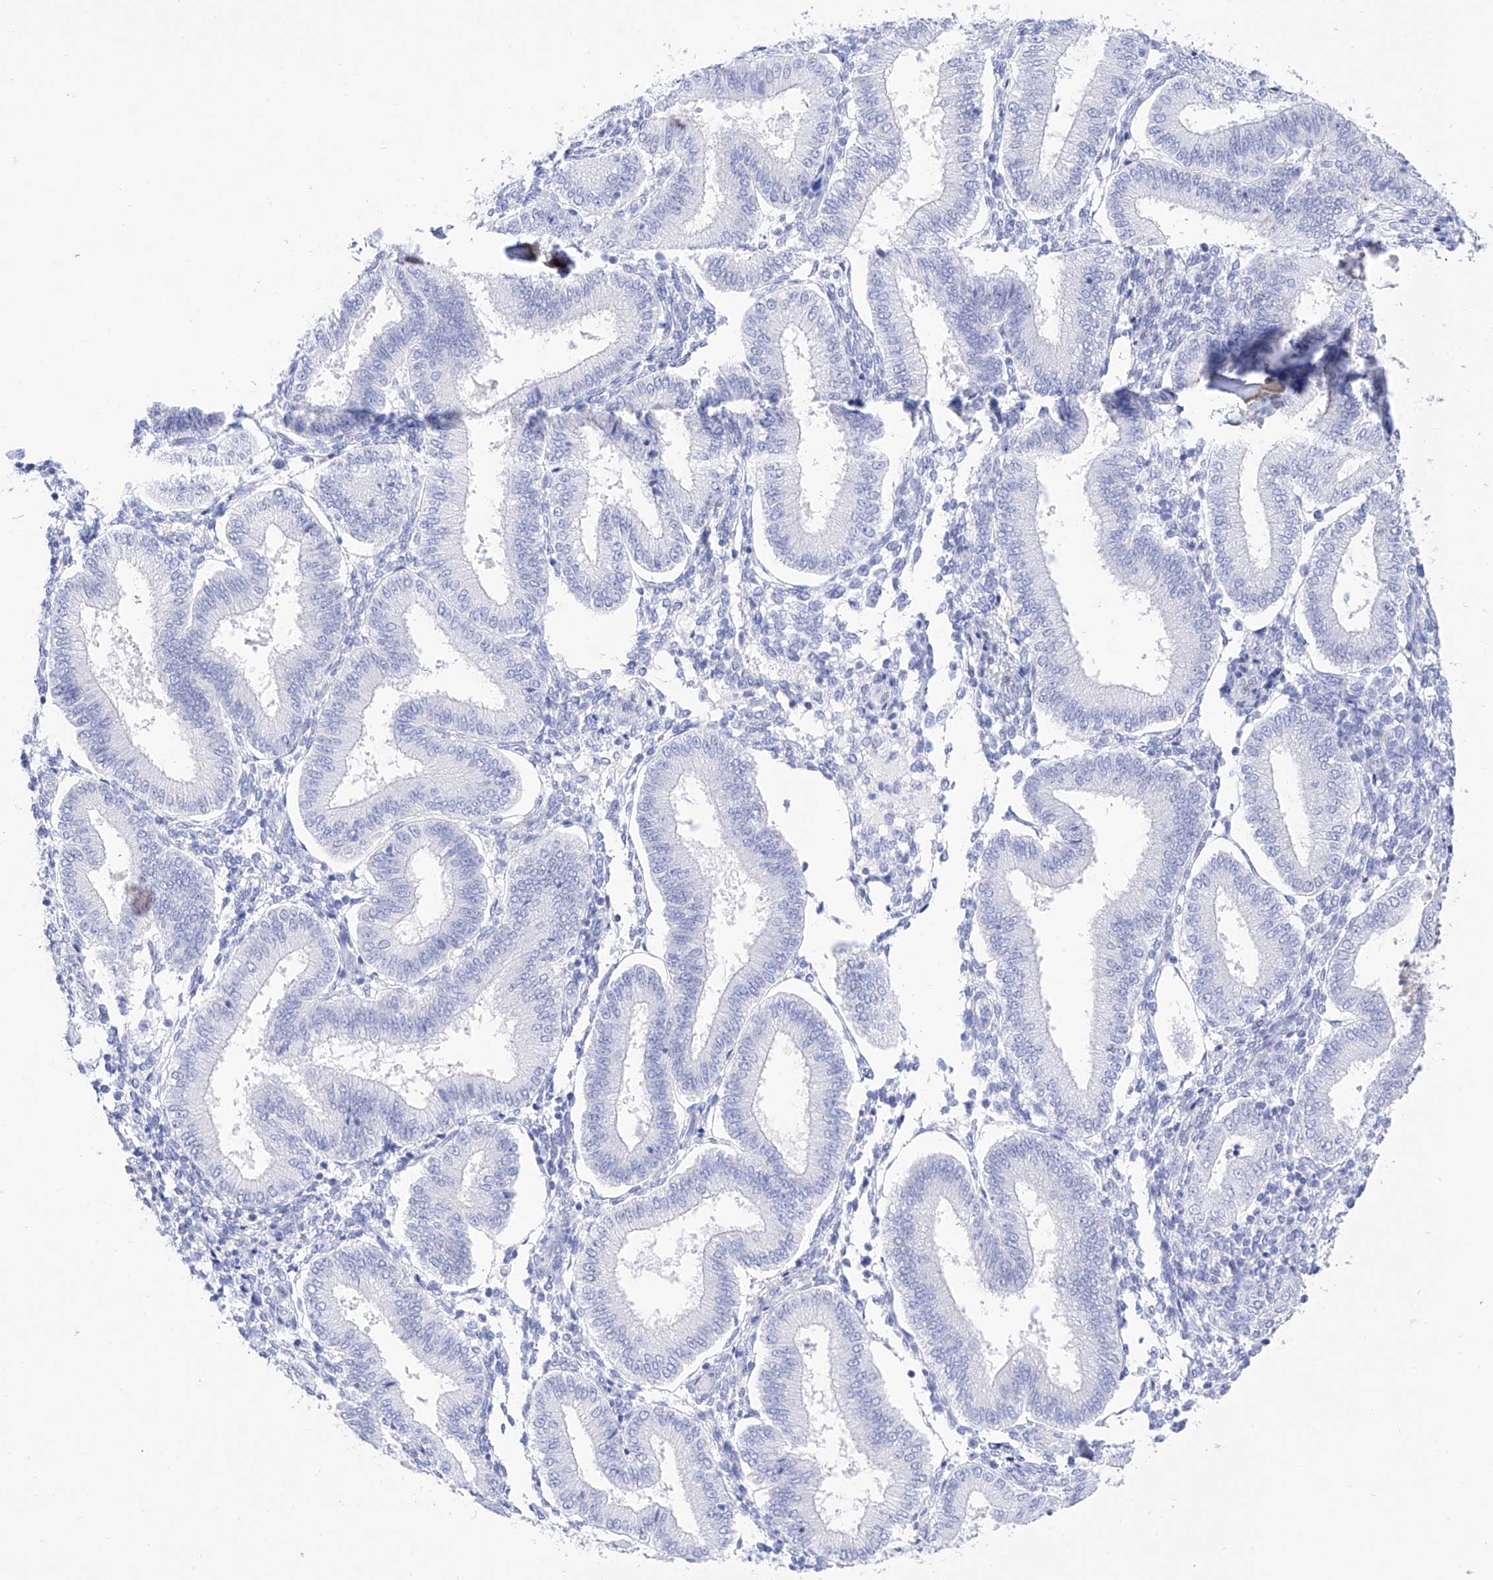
{"staining": {"intensity": "negative", "quantity": "none", "location": "none"}, "tissue": "endometrium", "cell_type": "Cells in endometrial stroma", "image_type": "normal", "snomed": [{"axis": "morphology", "description": "Normal tissue, NOS"}, {"axis": "topography", "description": "Endometrium"}], "caption": "This photomicrograph is of benign endometrium stained with immunohistochemistry (IHC) to label a protein in brown with the nuclei are counter-stained blue. There is no expression in cells in endometrial stroma.", "gene": "TRPC7", "patient": {"sex": "female", "age": 39}}